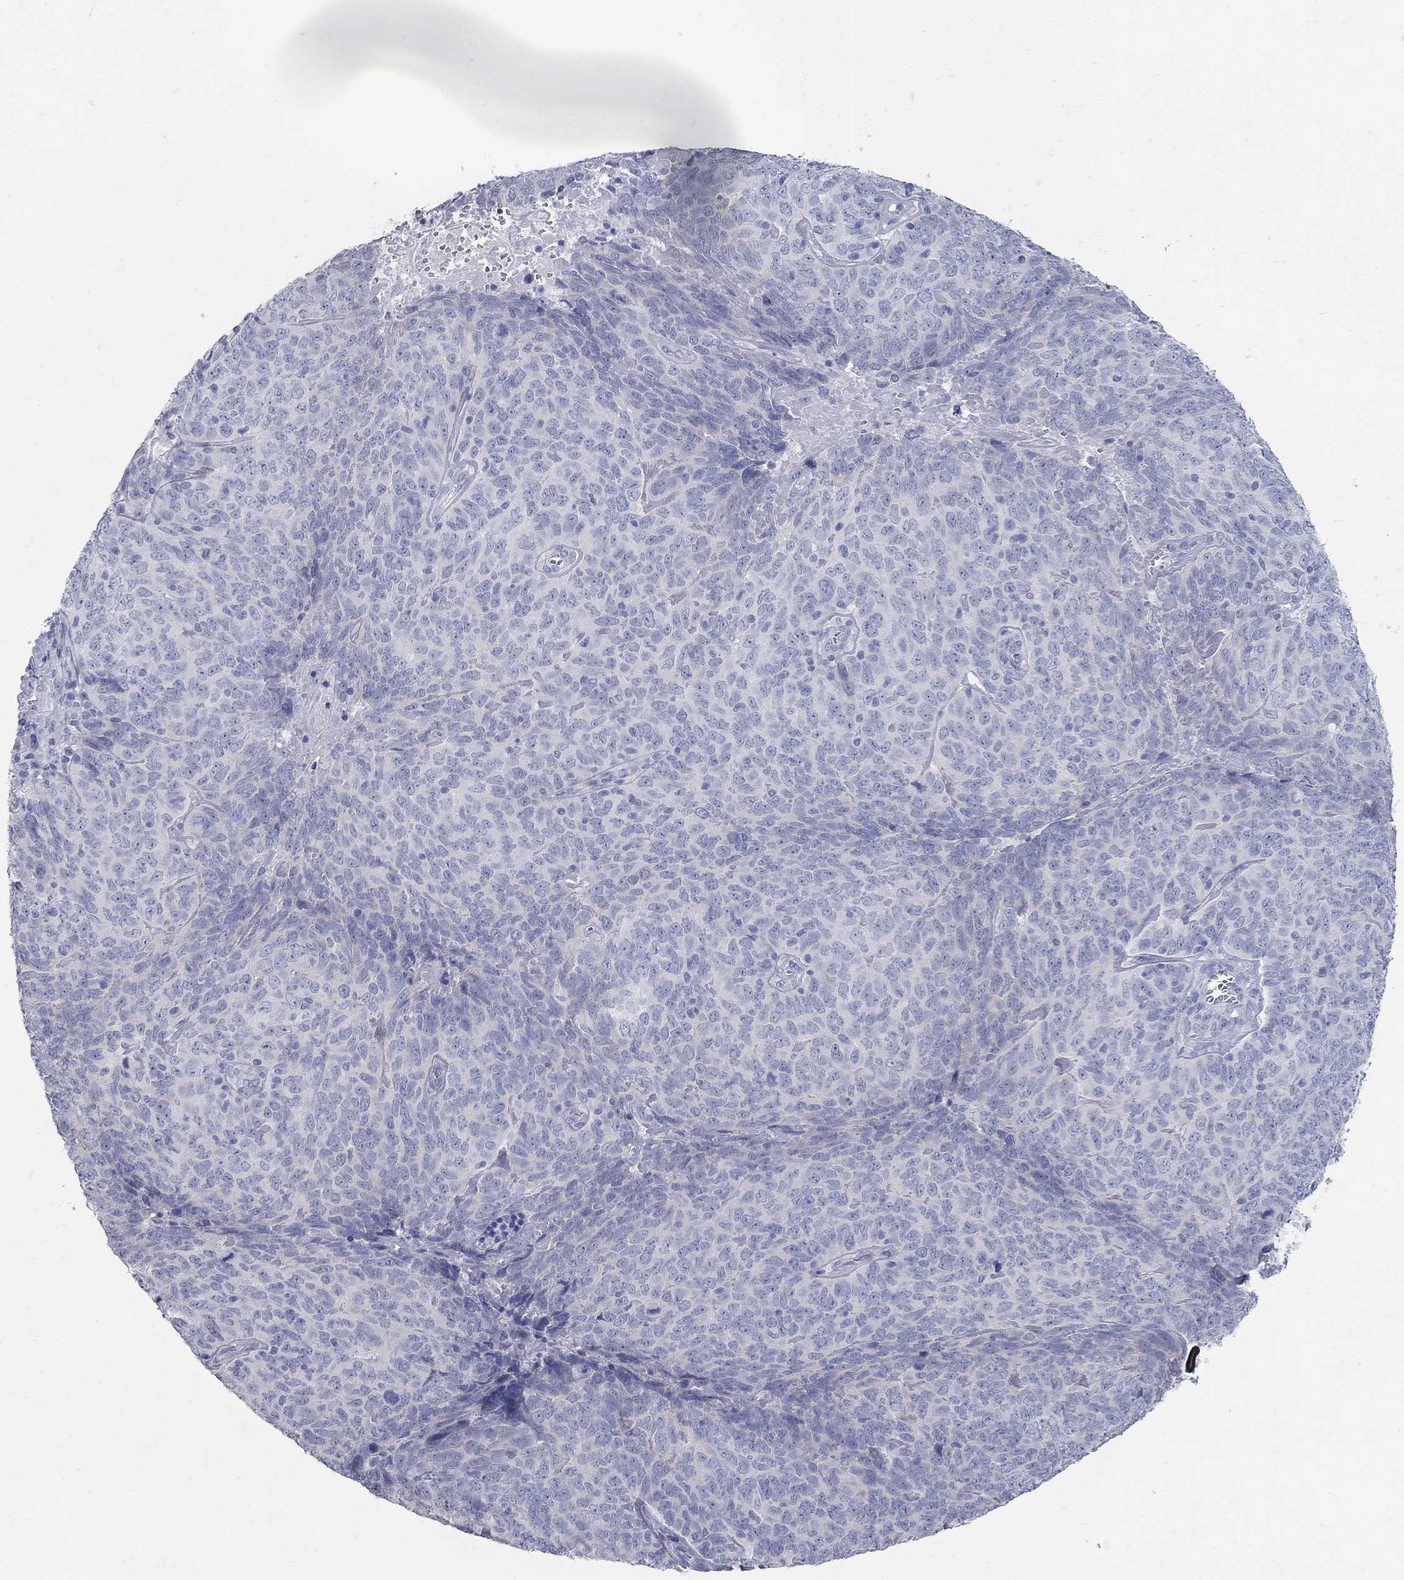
{"staining": {"intensity": "negative", "quantity": "none", "location": "none"}, "tissue": "skin cancer", "cell_type": "Tumor cells", "image_type": "cancer", "snomed": [{"axis": "morphology", "description": "Squamous cell carcinoma, NOS"}, {"axis": "topography", "description": "Skin"}, {"axis": "topography", "description": "Anal"}], "caption": "A high-resolution histopathology image shows immunohistochemistry staining of squamous cell carcinoma (skin), which reveals no significant staining in tumor cells.", "gene": "AOX1", "patient": {"sex": "female", "age": 51}}